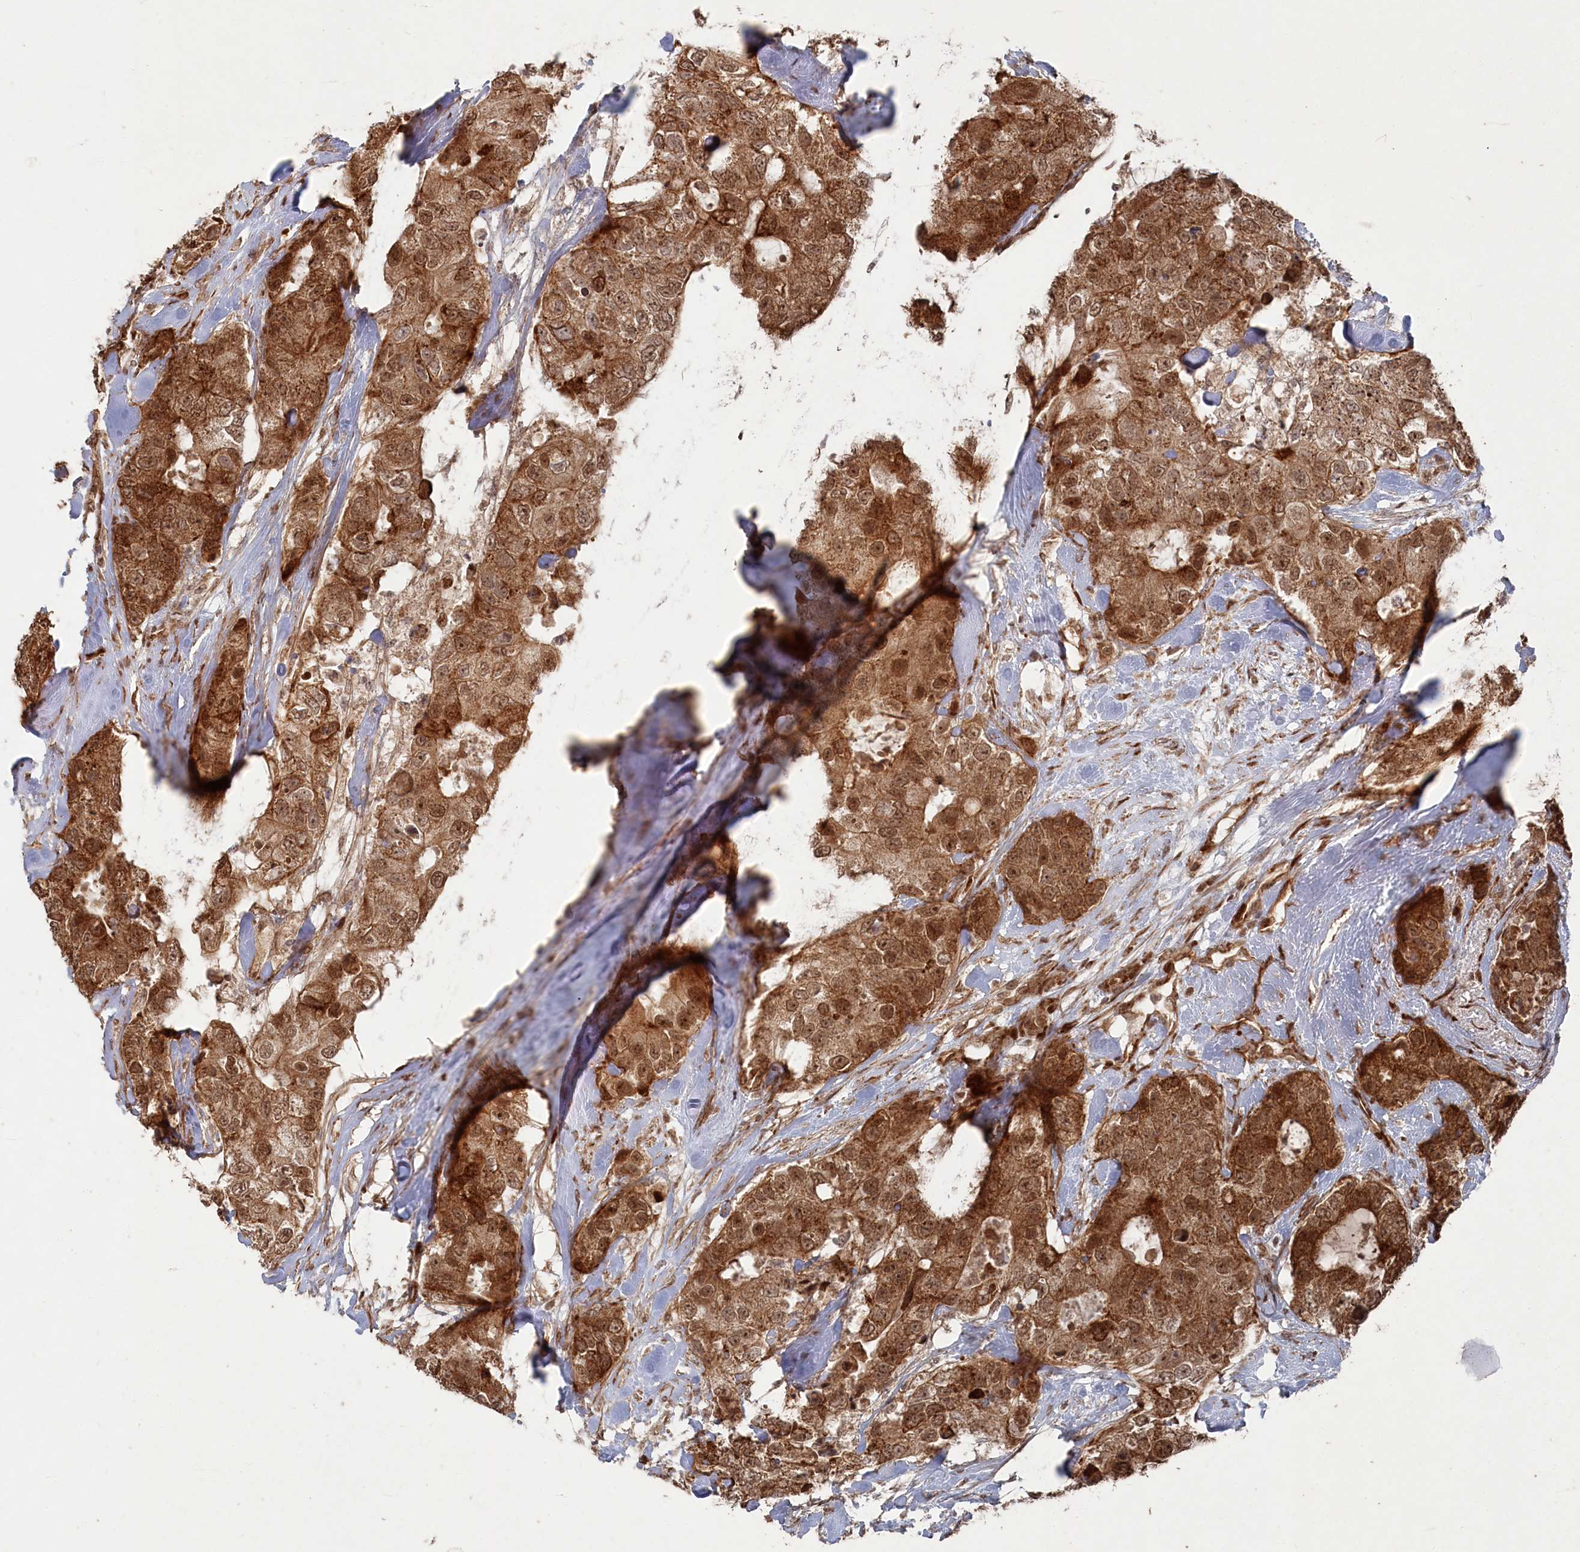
{"staining": {"intensity": "strong", "quantity": ">75%", "location": "cytoplasmic/membranous,nuclear"}, "tissue": "breast cancer", "cell_type": "Tumor cells", "image_type": "cancer", "snomed": [{"axis": "morphology", "description": "Duct carcinoma"}, {"axis": "topography", "description": "Breast"}], "caption": "About >75% of tumor cells in infiltrating ductal carcinoma (breast) exhibit strong cytoplasmic/membranous and nuclear protein staining as visualized by brown immunohistochemical staining.", "gene": "POLR3A", "patient": {"sex": "female", "age": 62}}